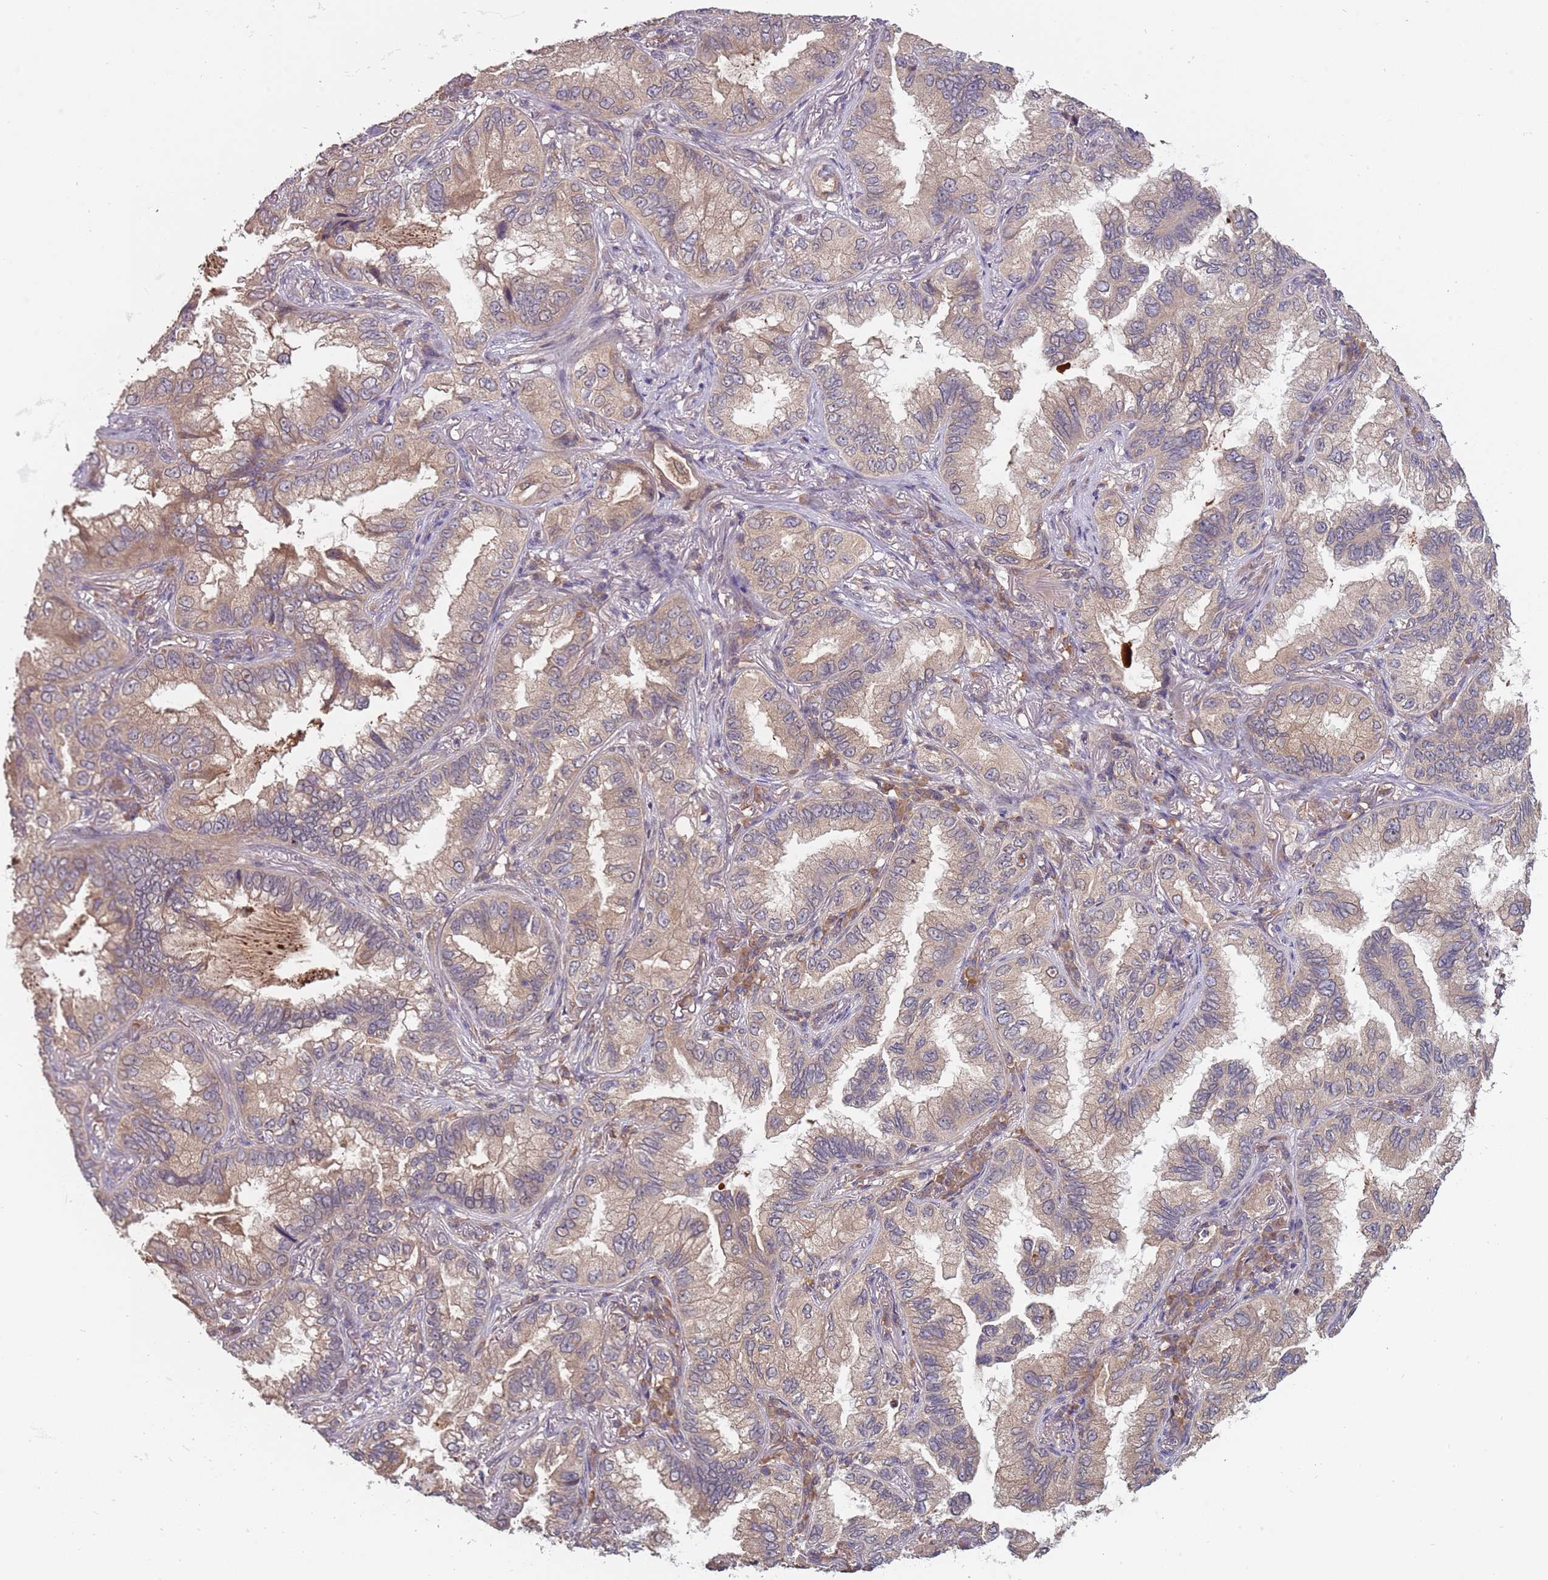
{"staining": {"intensity": "weak", "quantity": ">75%", "location": "cytoplasmic/membranous"}, "tissue": "lung cancer", "cell_type": "Tumor cells", "image_type": "cancer", "snomed": [{"axis": "morphology", "description": "Adenocarcinoma, NOS"}, {"axis": "topography", "description": "Lung"}], "caption": "The micrograph demonstrates staining of lung adenocarcinoma, revealing weak cytoplasmic/membranous protein positivity (brown color) within tumor cells.", "gene": "USP32", "patient": {"sex": "female", "age": 69}}